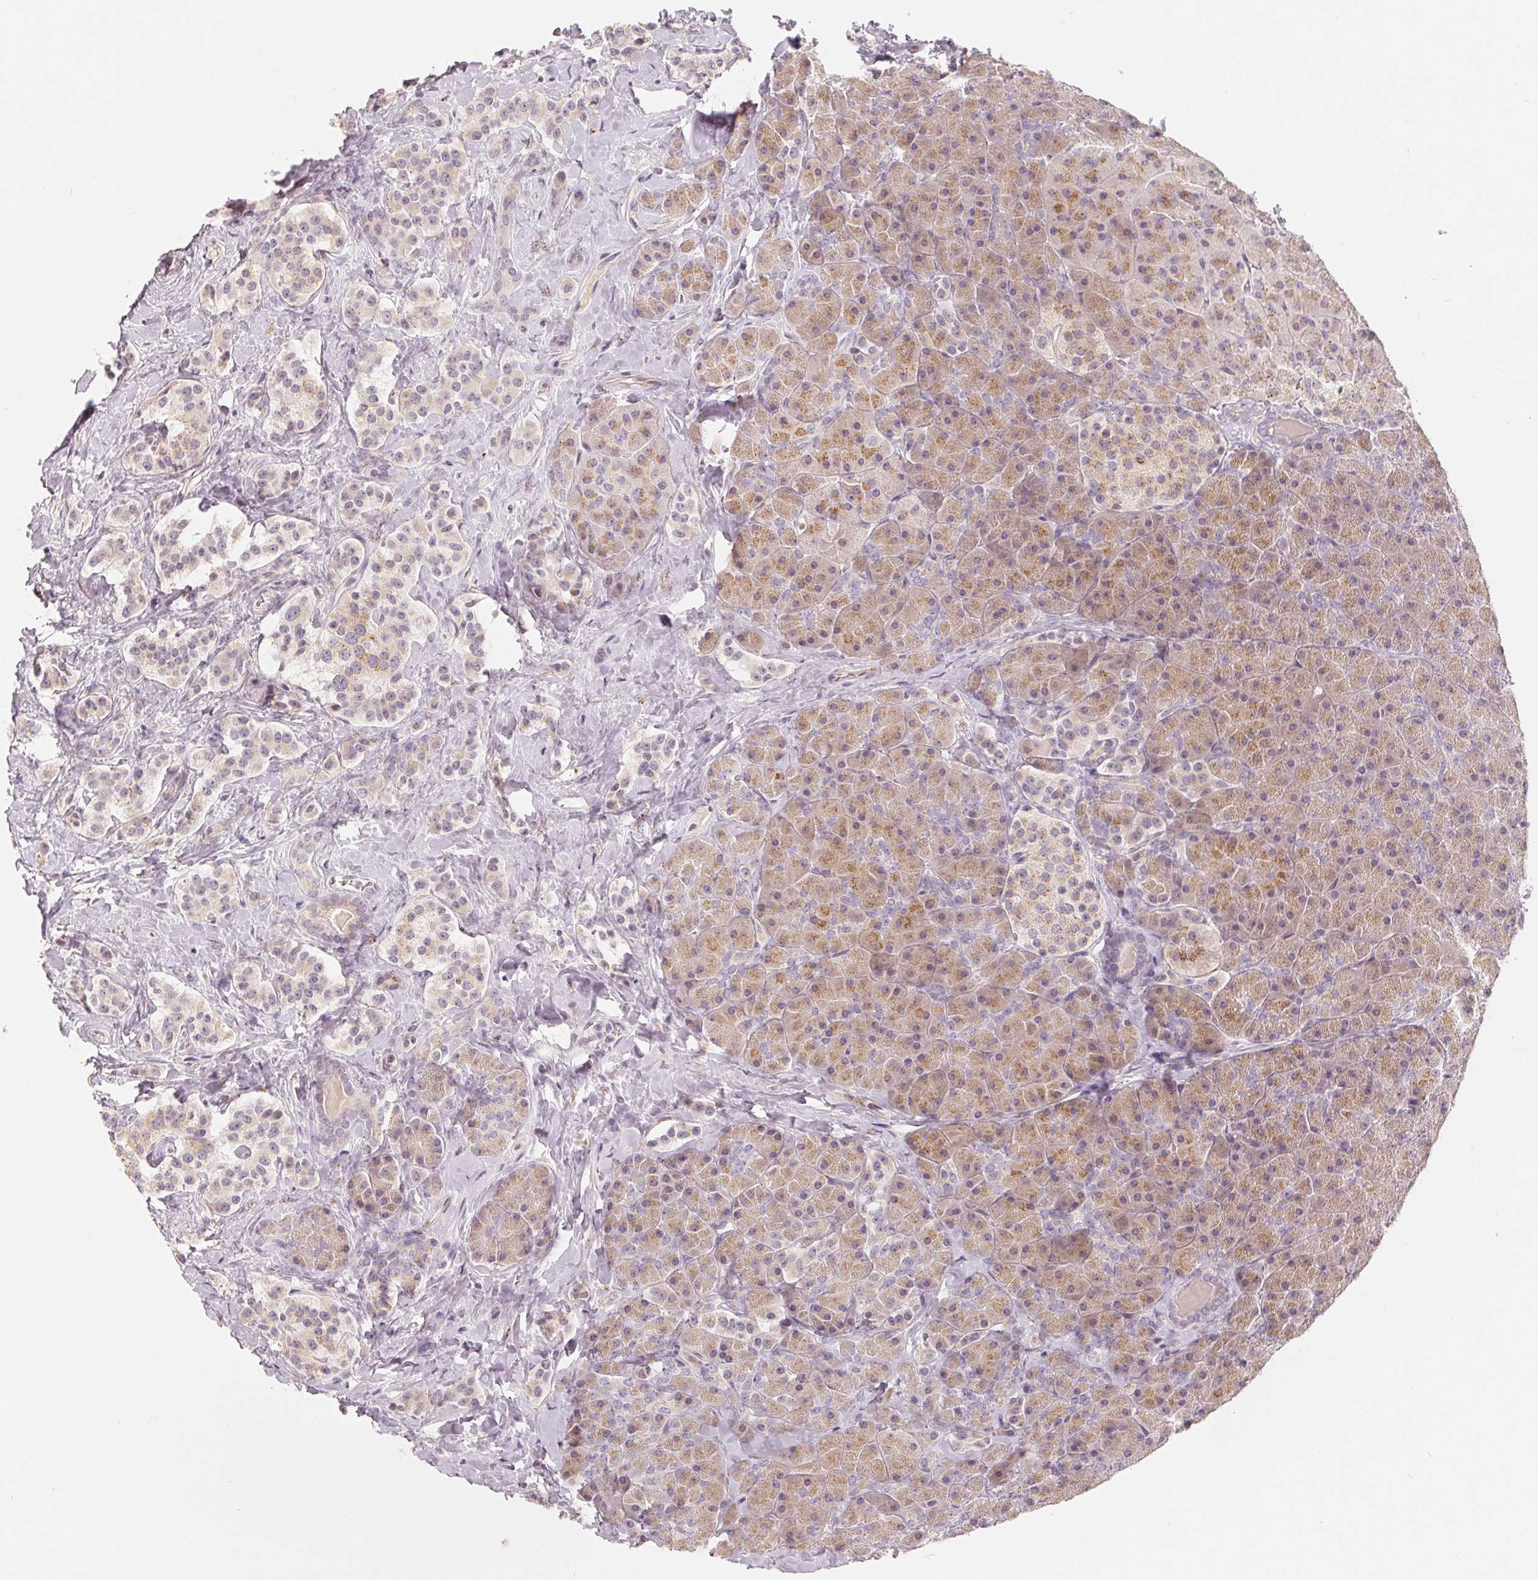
{"staining": {"intensity": "weak", "quantity": "<25%", "location": "cytoplasmic/membranous"}, "tissue": "carcinoid", "cell_type": "Tumor cells", "image_type": "cancer", "snomed": [{"axis": "morphology", "description": "Normal tissue, NOS"}, {"axis": "morphology", "description": "Carcinoid, malignant, NOS"}, {"axis": "topography", "description": "Pancreas"}], "caption": "Human malignant carcinoid stained for a protein using IHC shows no positivity in tumor cells.", "gene": "TMSB15B", "patient": {"sex": "male", "age": 36}}